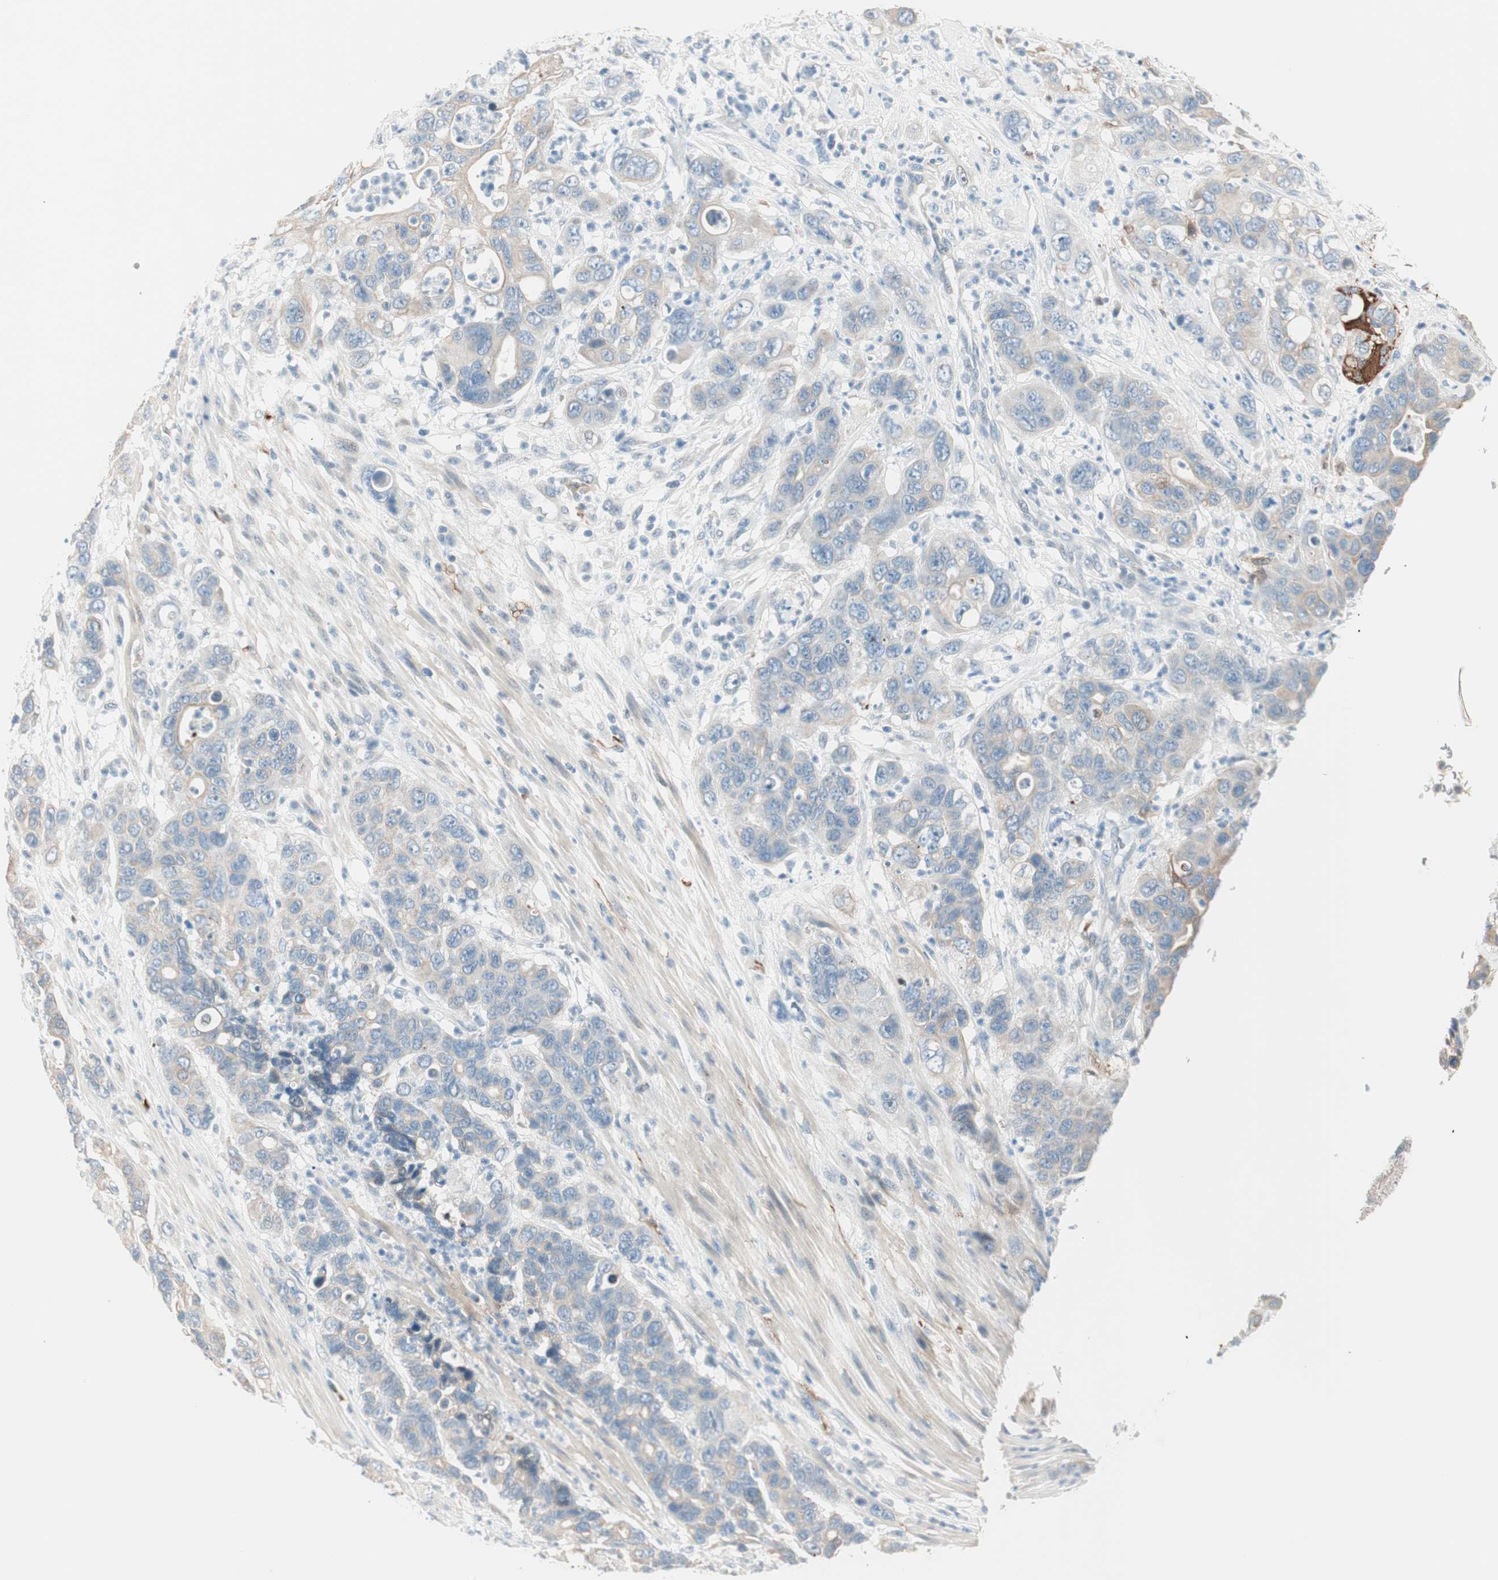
{"staining": {"intensity": "weak", "quantity": ">75%", "location": "cytoplasmic/membranous"}, "tissue": "pancreatic cancer", "cell_type": "Tumor cells", "image_type": "cancer", "snomed": [{"axis": "morphology", "description": "Adenocarcinoma, NOS"}, {"axis": "topography", "description": "Pancreas"}], "caption": "The immunohistochemical stain labels weak cytoplasmic/membranous positivity in tumor cells of pancreatic adenocarcinoma tissue.", "gene": "GNAO1", "patient": {"sex": "female", "age": 71}}